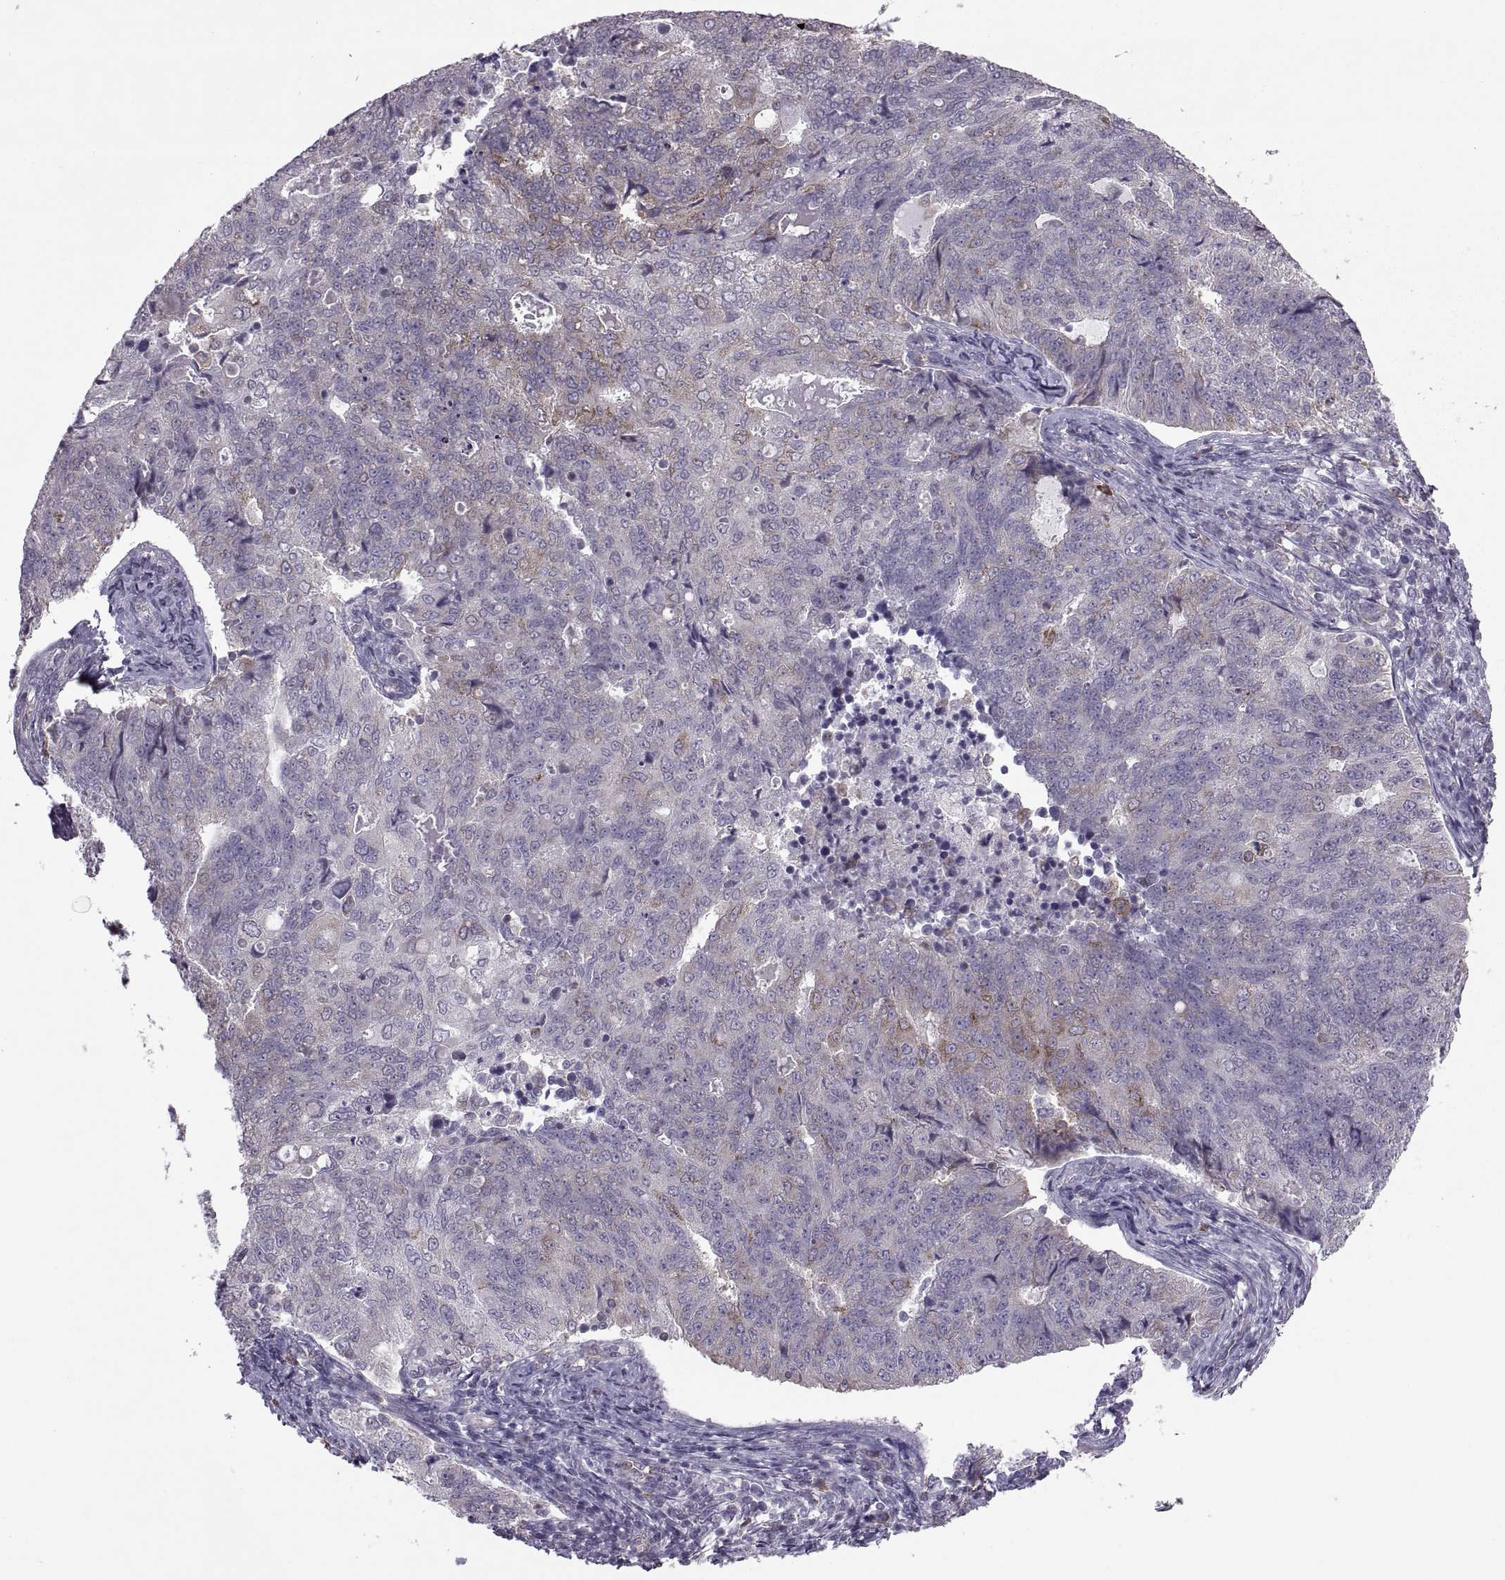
{"staining": {"intensity": "weak", "quantity": "<25%", "location": "cytoplasmic/membranous"}, "tissue": "endometrial cancer", "cell_type": "Tumor cells", "image_type": "cancer", "snomed": [{"axis": "morphology", "description": "Adenocarcinoma, NOS"}, {"axis": "topography", "description": "Endometrium"}], "caption": "High power microscopy micrograph of an immunohistochemistry (IHC) histopathology image of adenocarcinoma (endometrial), revealing no significant positivity in tumor cells.", "gene": "PABPC1", "patient": {"sex": "female", "age": 43}}